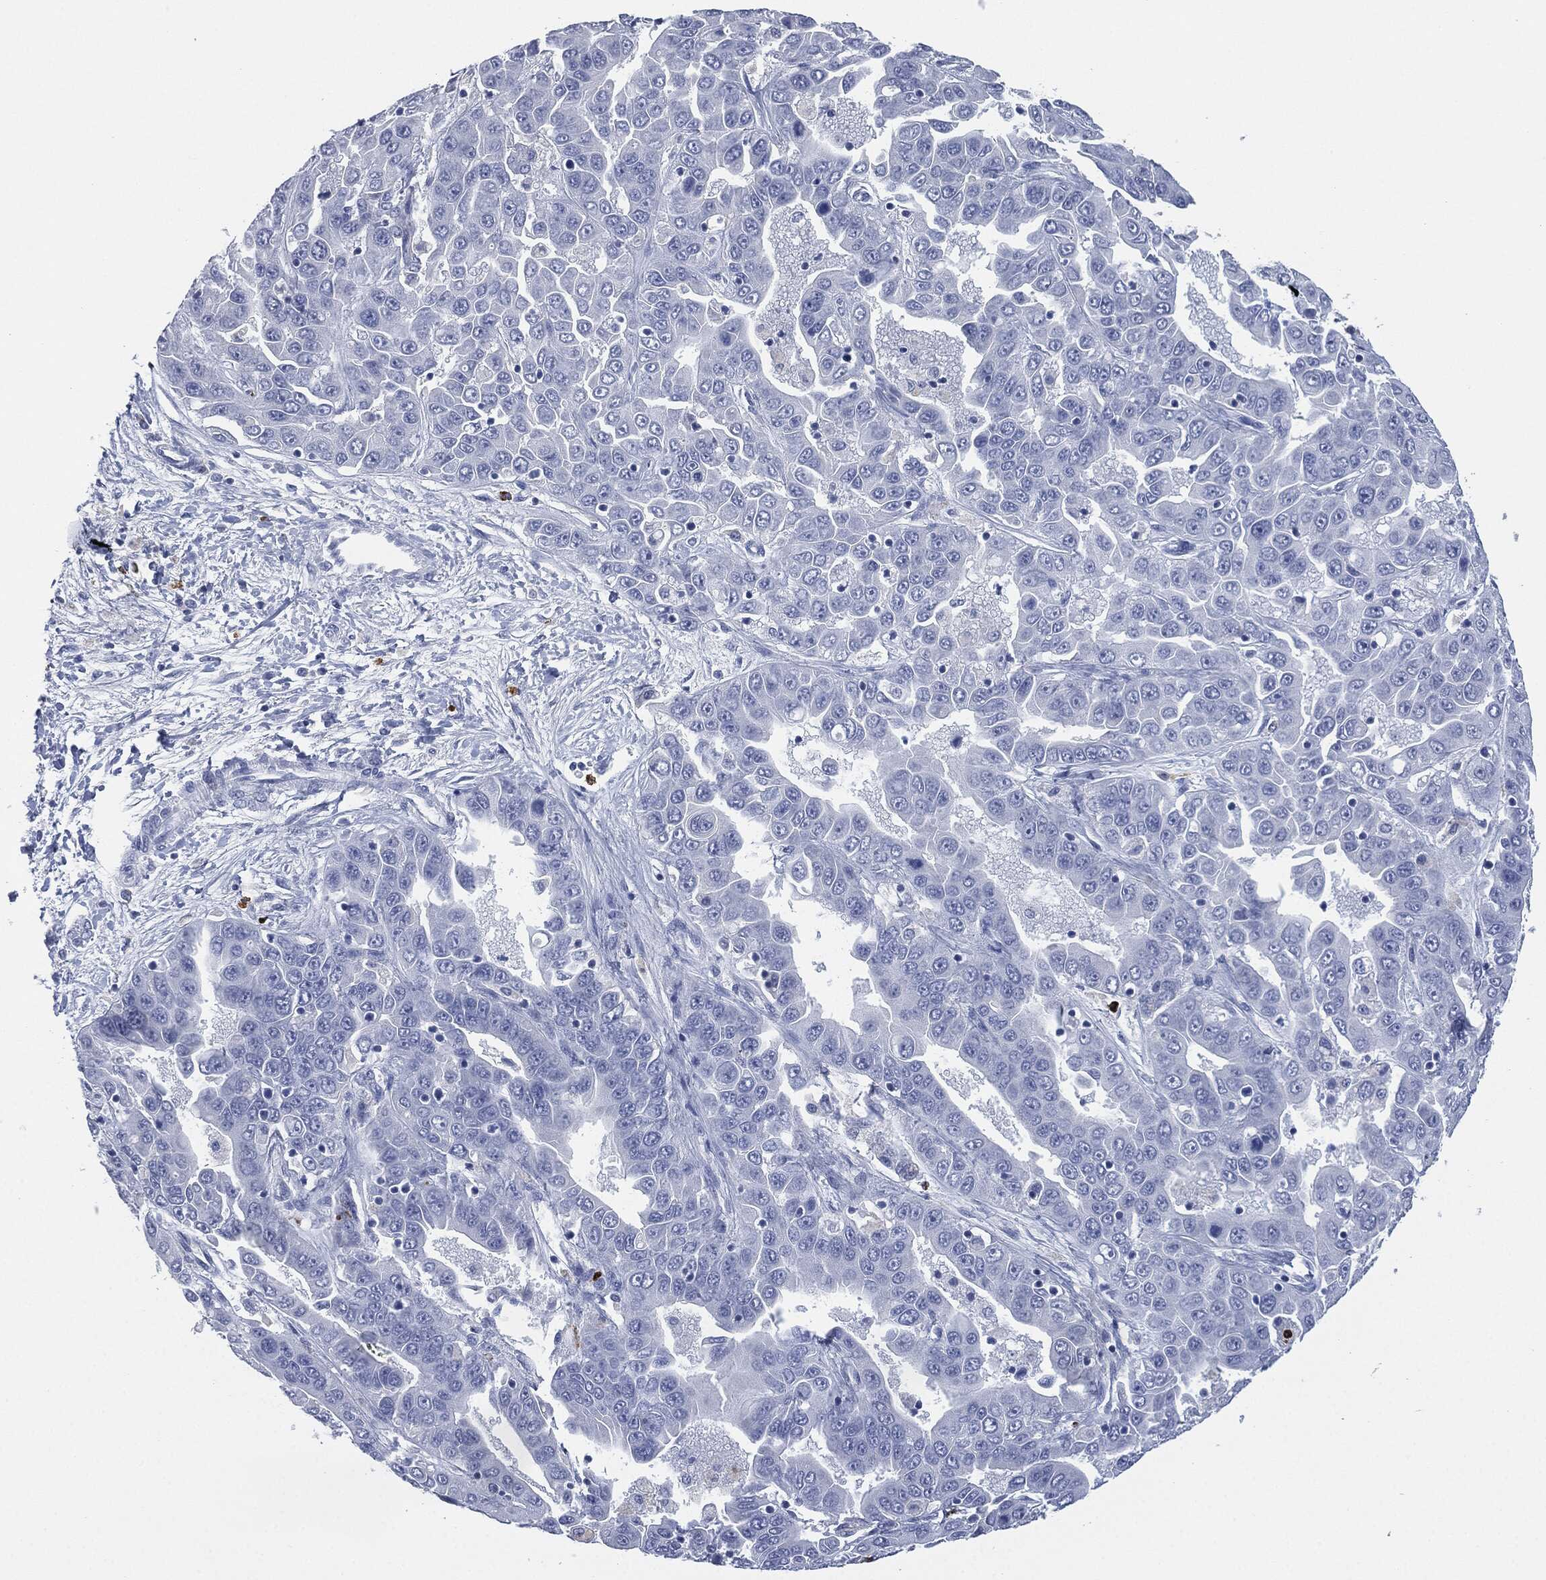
{"staining": {"intensity": "negative", "quantity": "none", "location": "none"}, "tissue": "liver cancer", "cell_type": "Tumor cells", "image_type": "cancer", "snomed": [{"axis": "morphology", "description": "Cholangiocarcinoma"}, {"axis": "topography", "description": "Liver"}], "caption": "A histopathology image of human liver cancer is negative for staining in tumor cells. (Immunohistochemistry, brightfield microscopy, high magnification).", "gene": "CEACAM8", "patient": {"sex": "female", "age": 52}}